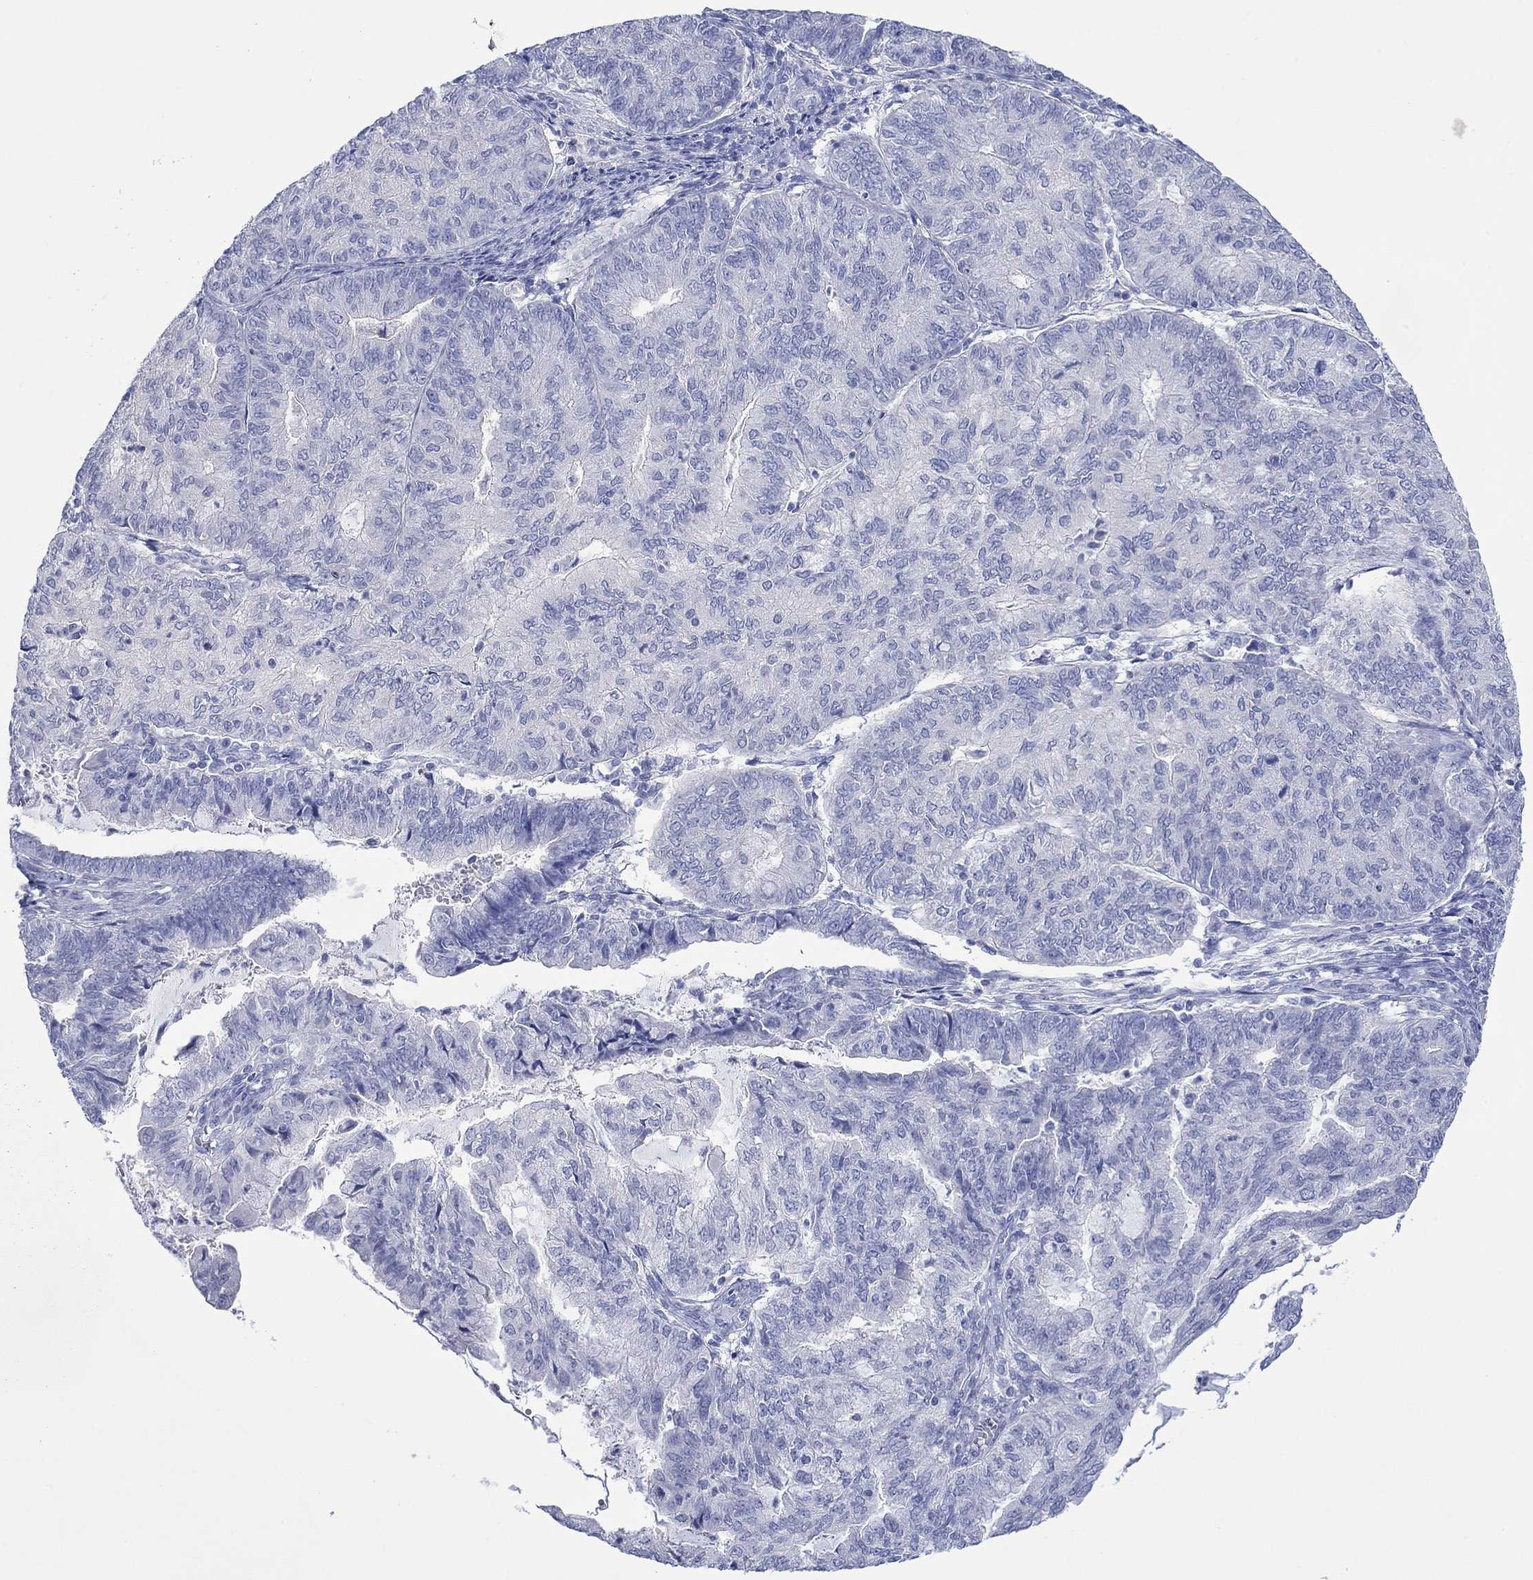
{"staining": {"intensity": "negative", "quantity": "none", "location": "none"}, "tissue": "endometrial cancer", "cell_type": "Tumor cells", "image_type": "cancer", "snomed": [{"axis": "morphology", "description": "Adenocarcinoma, NOS"}, {"axis": "topography", "description": "Endometrium"}], "caption": "Tumor cells show no significant protein expression in endometrial cancer.", "gene": "MLANA", "patient": {"sex": "female", "age": 82}}